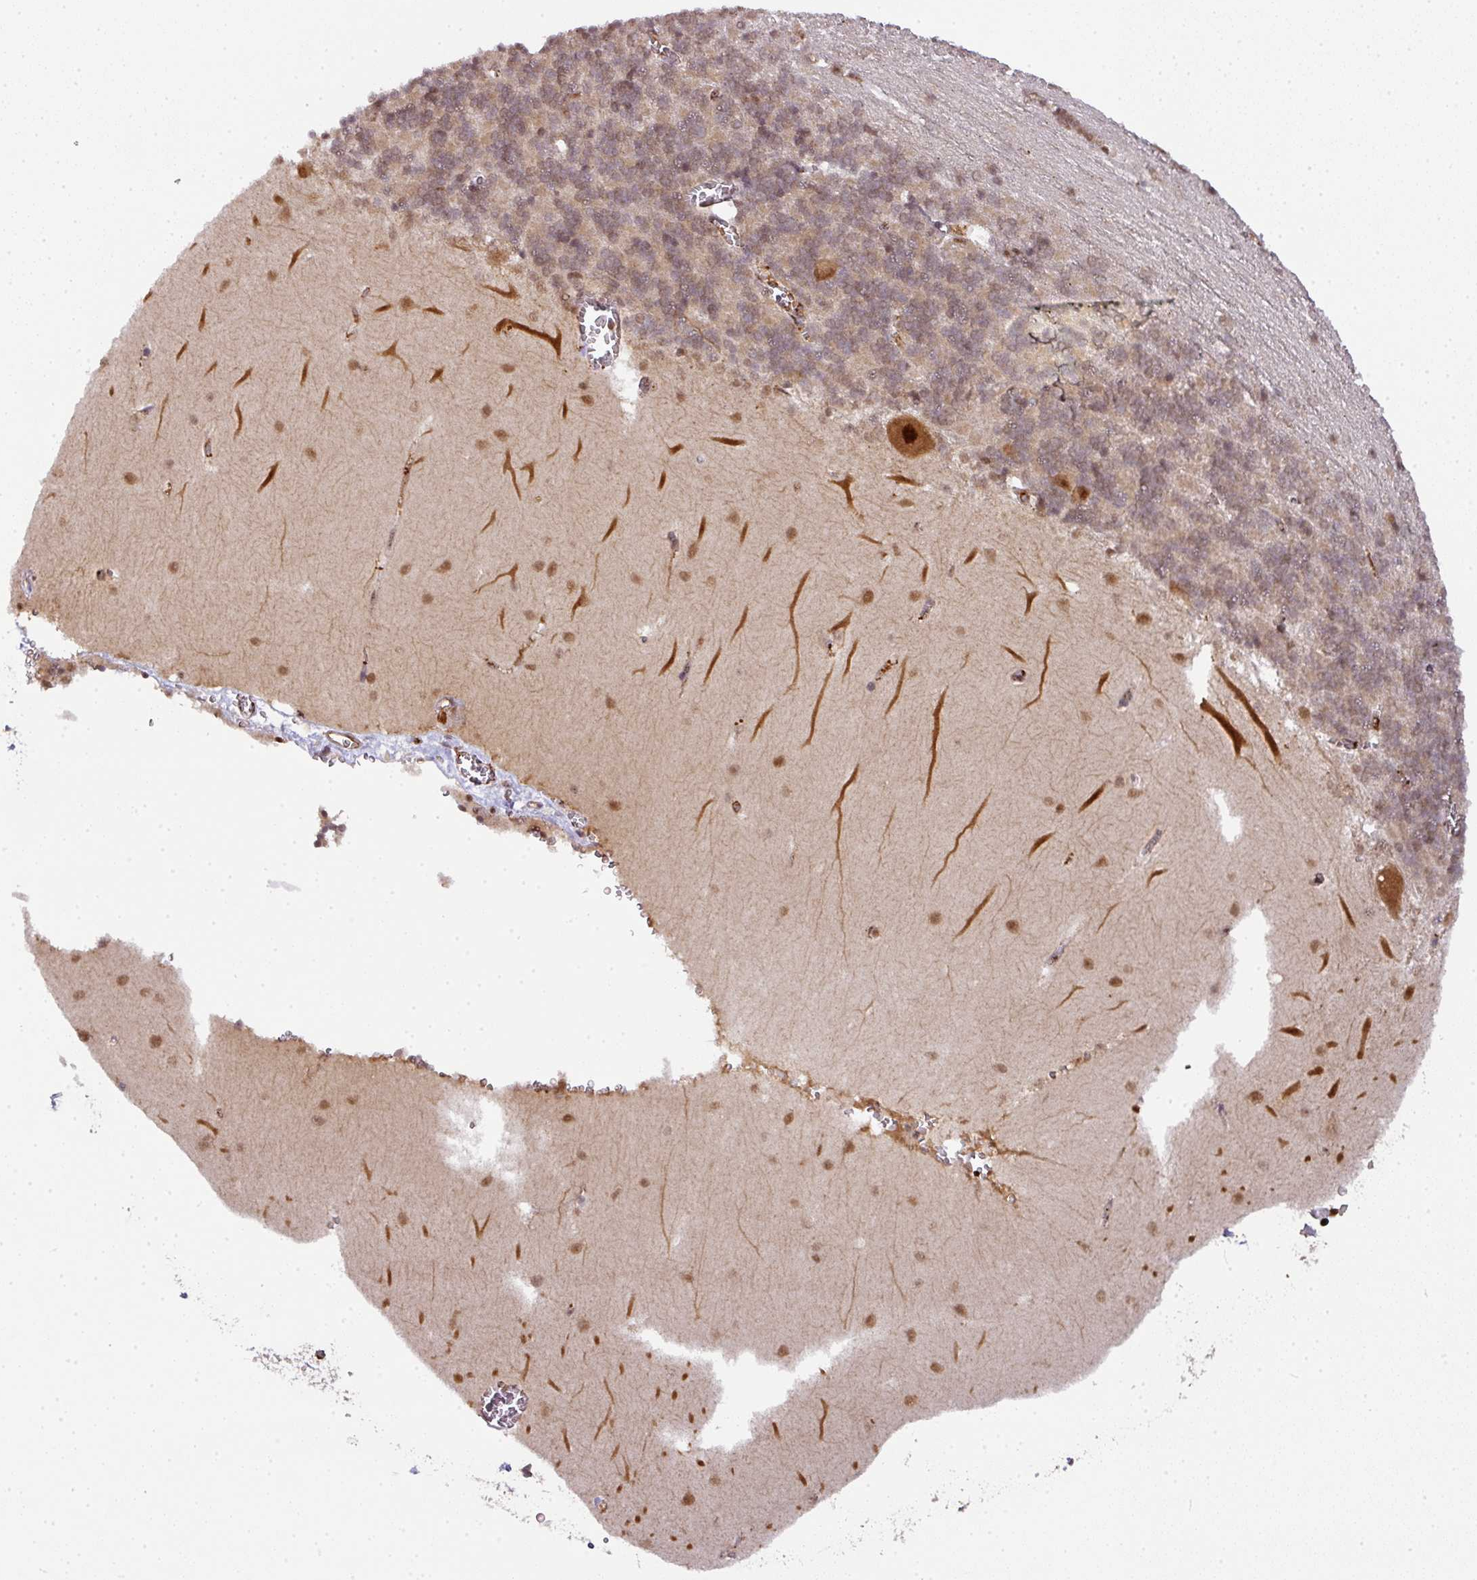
{"staining": {"intensity": "moderate", "quantity": "25%-75%", "location": "cytoplasmic/membranous,nuclear"}, "tissue": "cerebellum", "cell_type": "Cells in granular layer", "image_type": "normal", "snomed": [{"axis": "morphology", "description": "Normal tissue, NOS"}, {"axis": "topography", "description": "Cerebellum"}], "caption": "An immunohistochemistry (IHC) photomicrograph of unremarkable tissue is shown. Protein staining in brown highlights moderate cytoplasmic/membranous,nuclear positivity in cerebellum within cells in granular layer.", "gene": "RANBP9", "patient": {"sex": "male", "age": 37}}